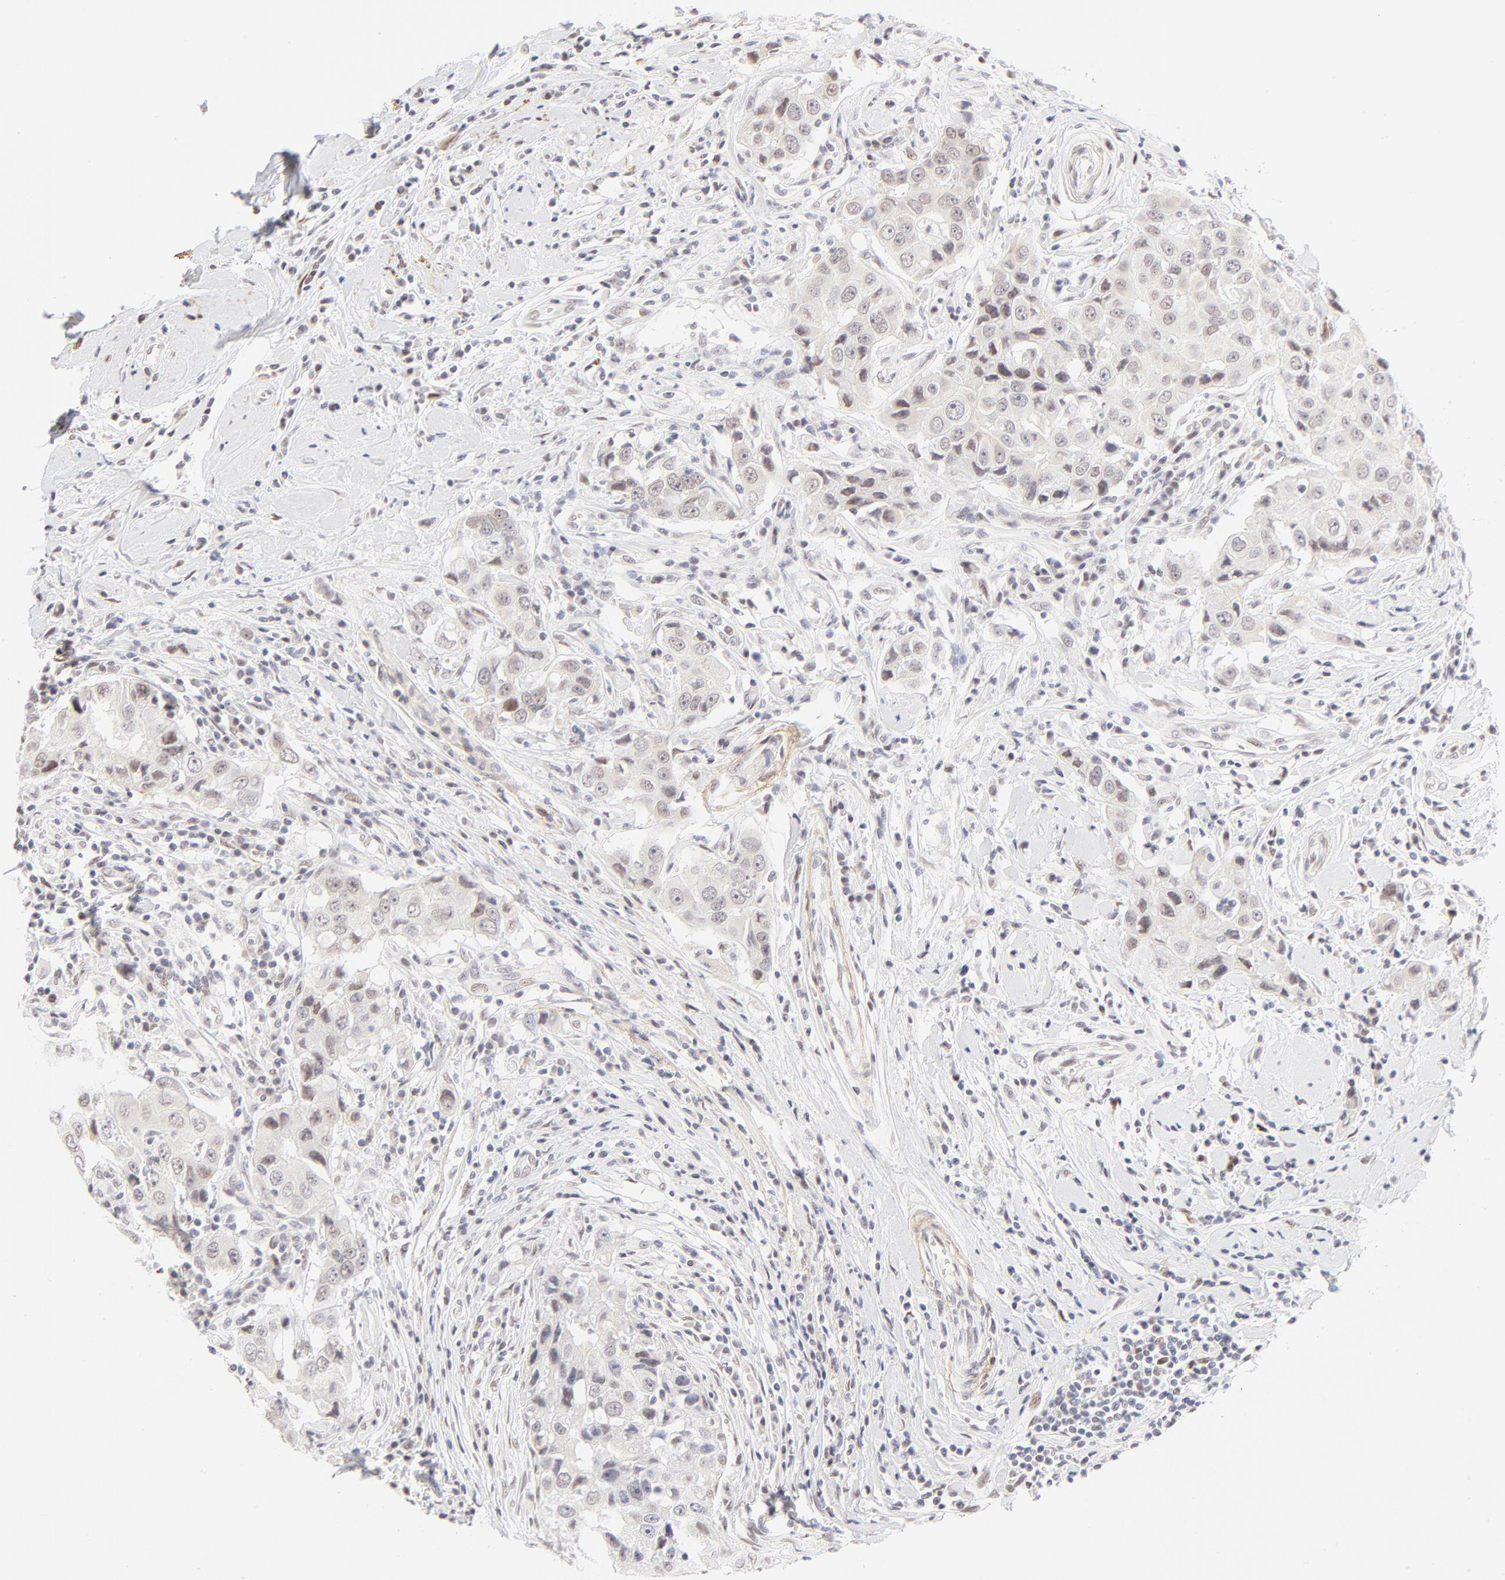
{"staining": {"intensity": "weak", "quantity": "<25%", "location": "nuclear"}, "tissue": "breast cancer", "cell_type": "Tumor cells", "image_type": "cancer", "snomed": [{"axis": "morphology", "description": "Duct carcinoma"}, {"axis": "topography", "description": "Breast"}], "caption": "The histopathology image exhibits no staining of tumor cells in breast invasive ductal carcinoma.", "gene": "PBX1", "patient": {"sex": "female", "age": 27}}